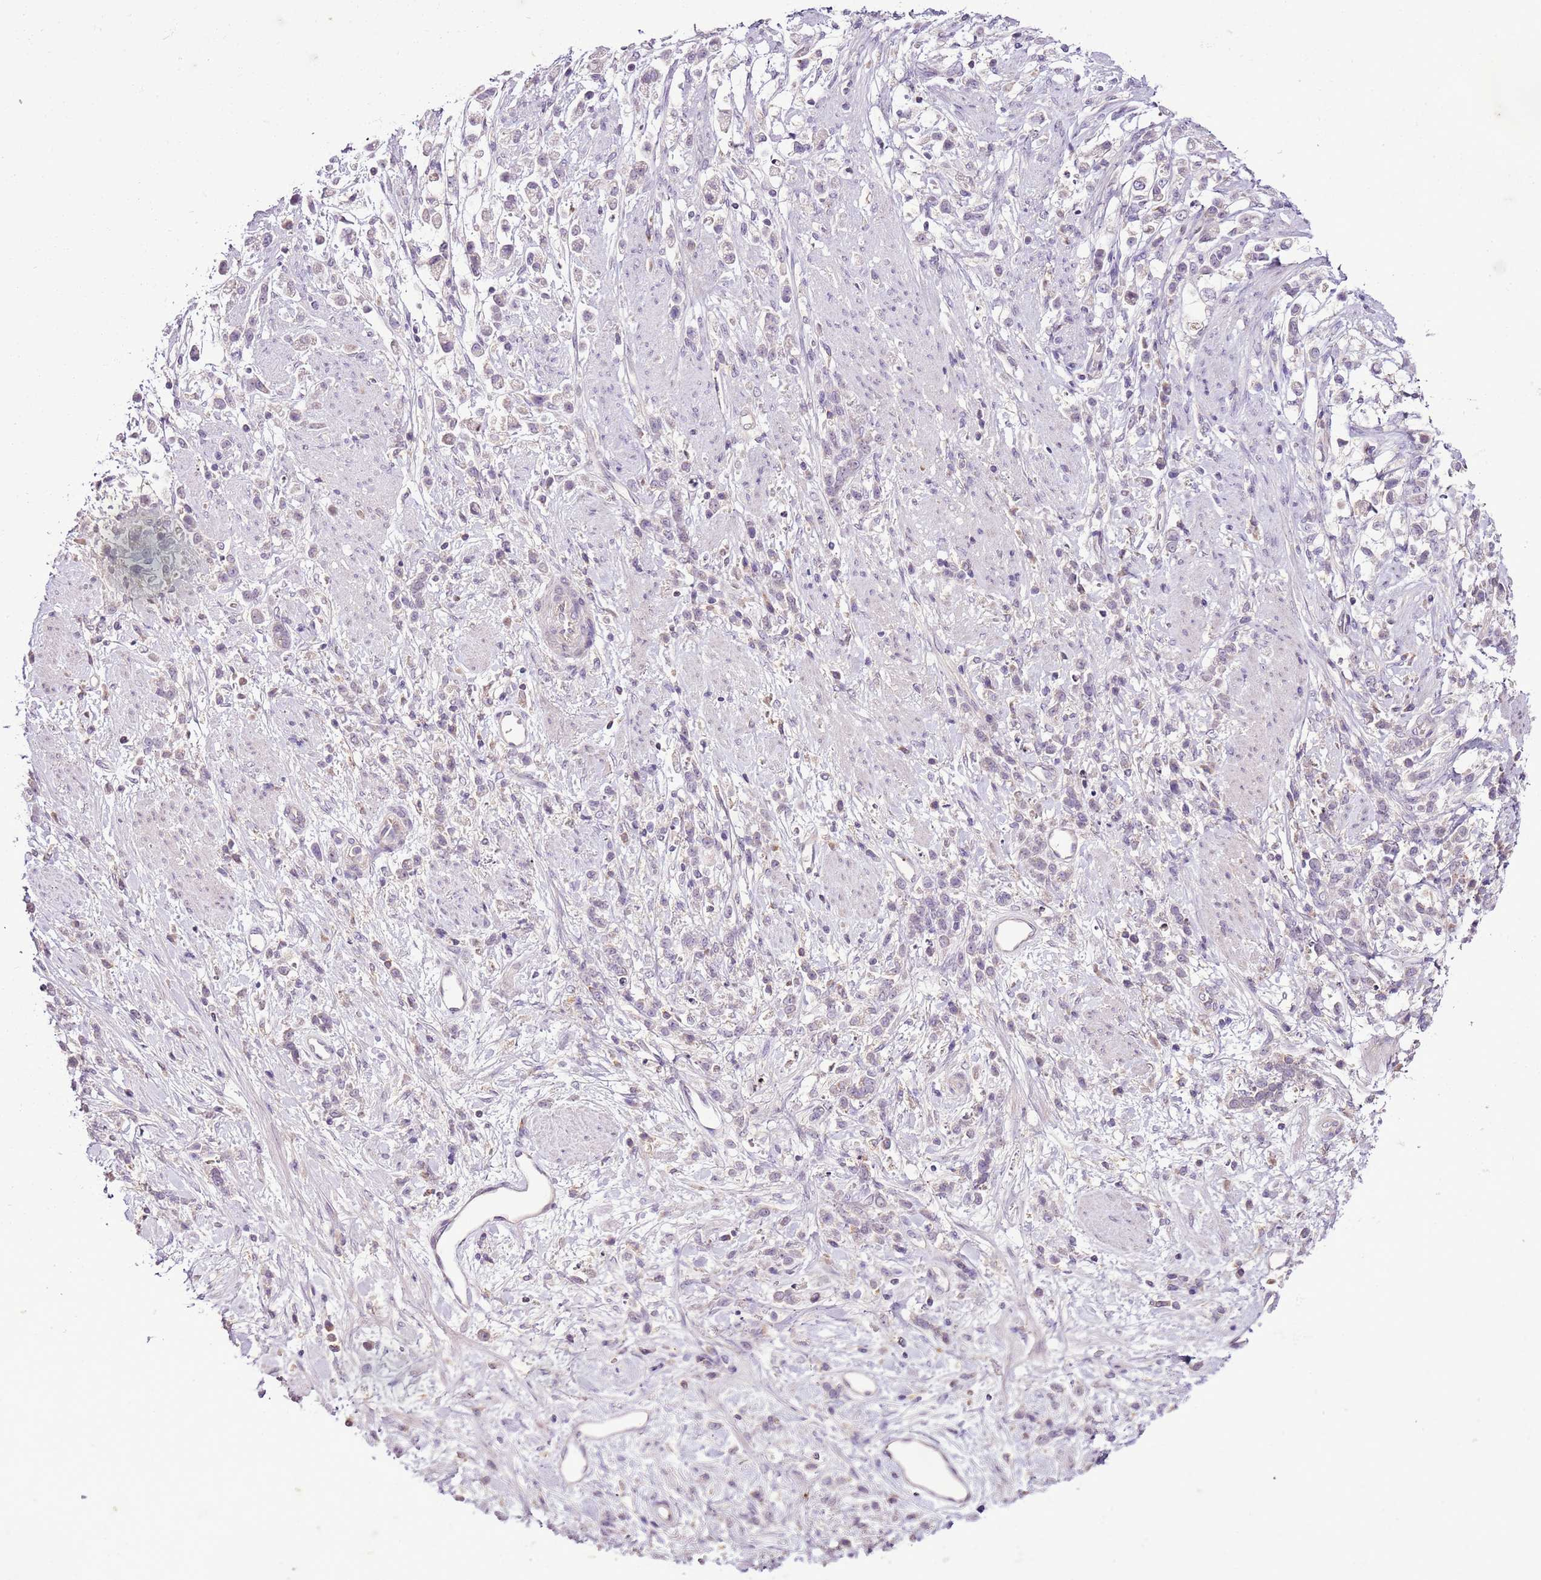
{"staining": {"intensity": "negative", "quantity": "none", "location": "none"}, "tissue": "stomach cancer", "cell_type": "Tumor cells", "image_type": "cancer", "snomed": [{"axis": "morphology", "description": "Adenocarcinoma, NOS"}, {"axis": "topography", "description": "Stomach"}], "caption": "Protein analysis of adenocarcinoma (stomach) shows no significant staining in tumor cells.", "gene": "CMKLR1", "patient": {"sex": "female", "age": 60}}